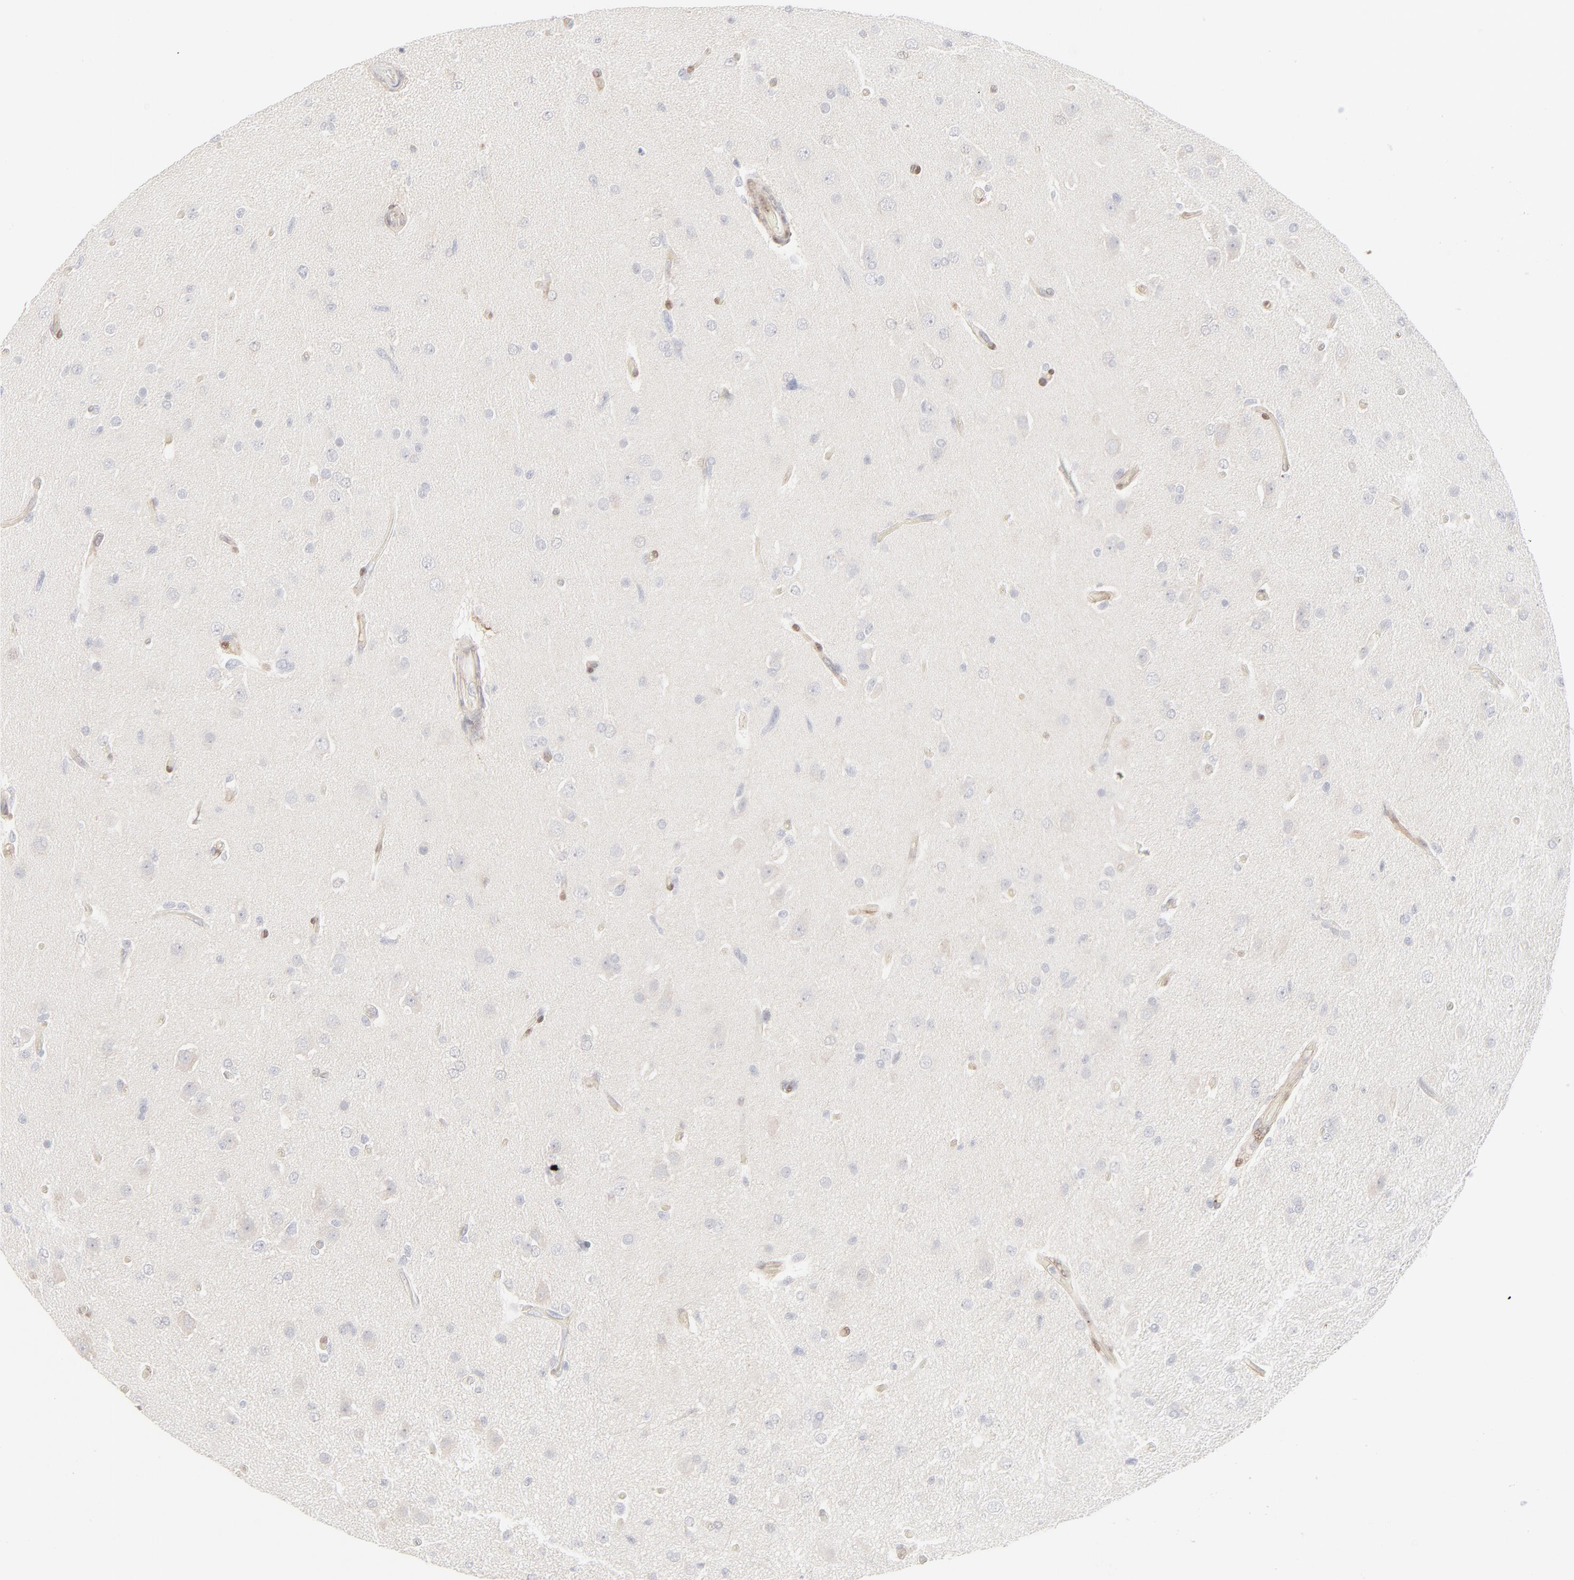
{"staining": {"intensity": "negative", "quantity": "none", "location": "none"}, "tissue": "glioma", "cell_type": "Tumor cells", "image_type": "cancer", "snomed": [{"axis": "morphology", "description": "Glioma, malignant, High grade"}, {"axis": "topography", "description": "Brain"}], "caption": "The immunohistochemistry image has no significant expression in tumor cells of malignant high-grade glioma tissue.", "gene": "LGALS2", "patient": {"sex": "male", "age": 33}}